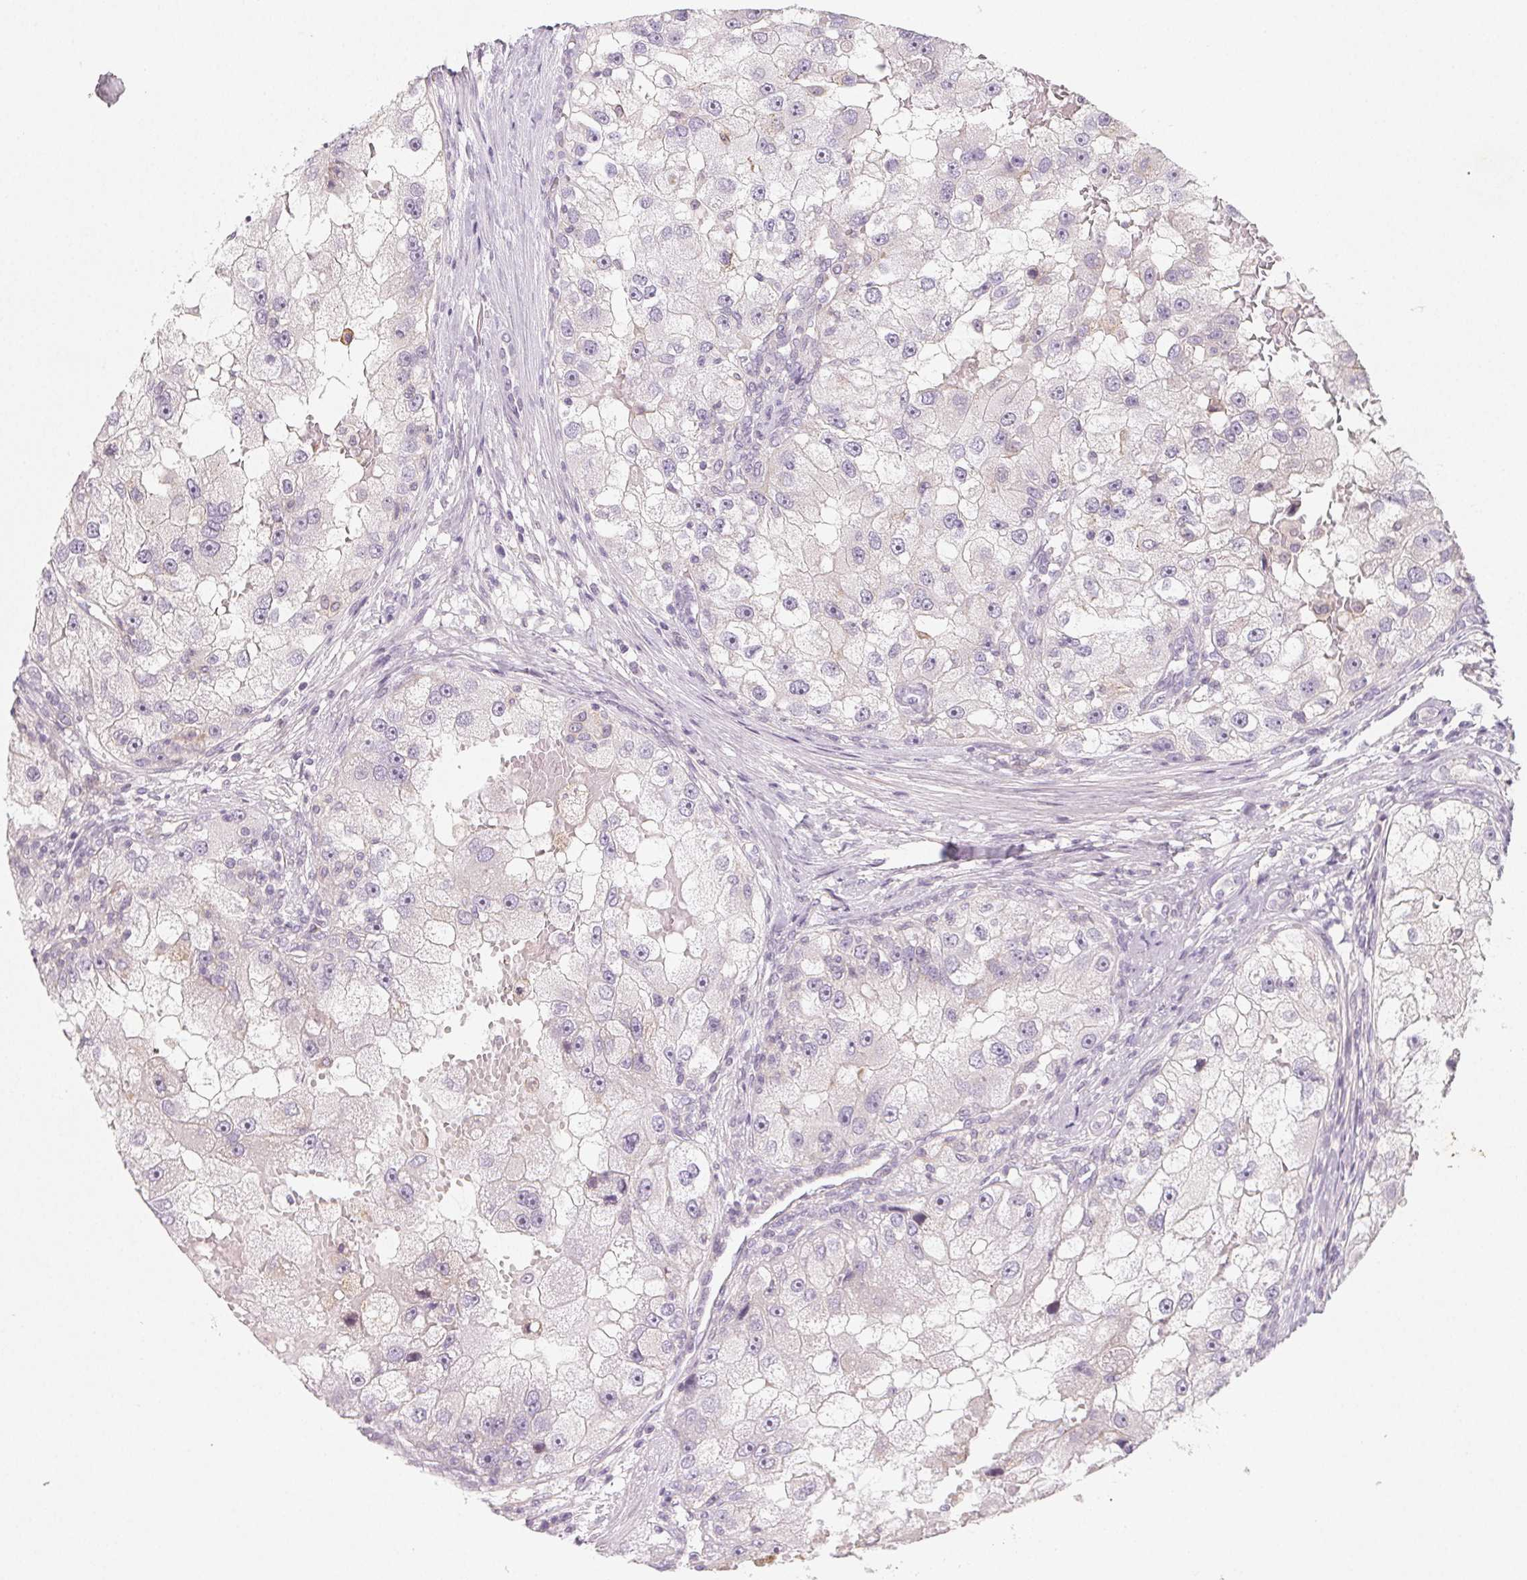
{"staining": {"intensity": "negative", "quantity": "none", "location": "none"}, "tissue": "renal cancer", "cell_type": "Tumor cells", "image_type": "cancer", "snomed": [{"axis": "morphology", "description": "Adenocarcinoma, NOS"}, {"axis": "topography", "description": "Kidney"}], "caption": "A high-resolution micrograph shows immunohistochemistry (IHC) staining of renal cancer, which reveals no significant staining in tumor cells.", "gene": "LRRC23", "patient": {"sex": "male", "age": 63}}